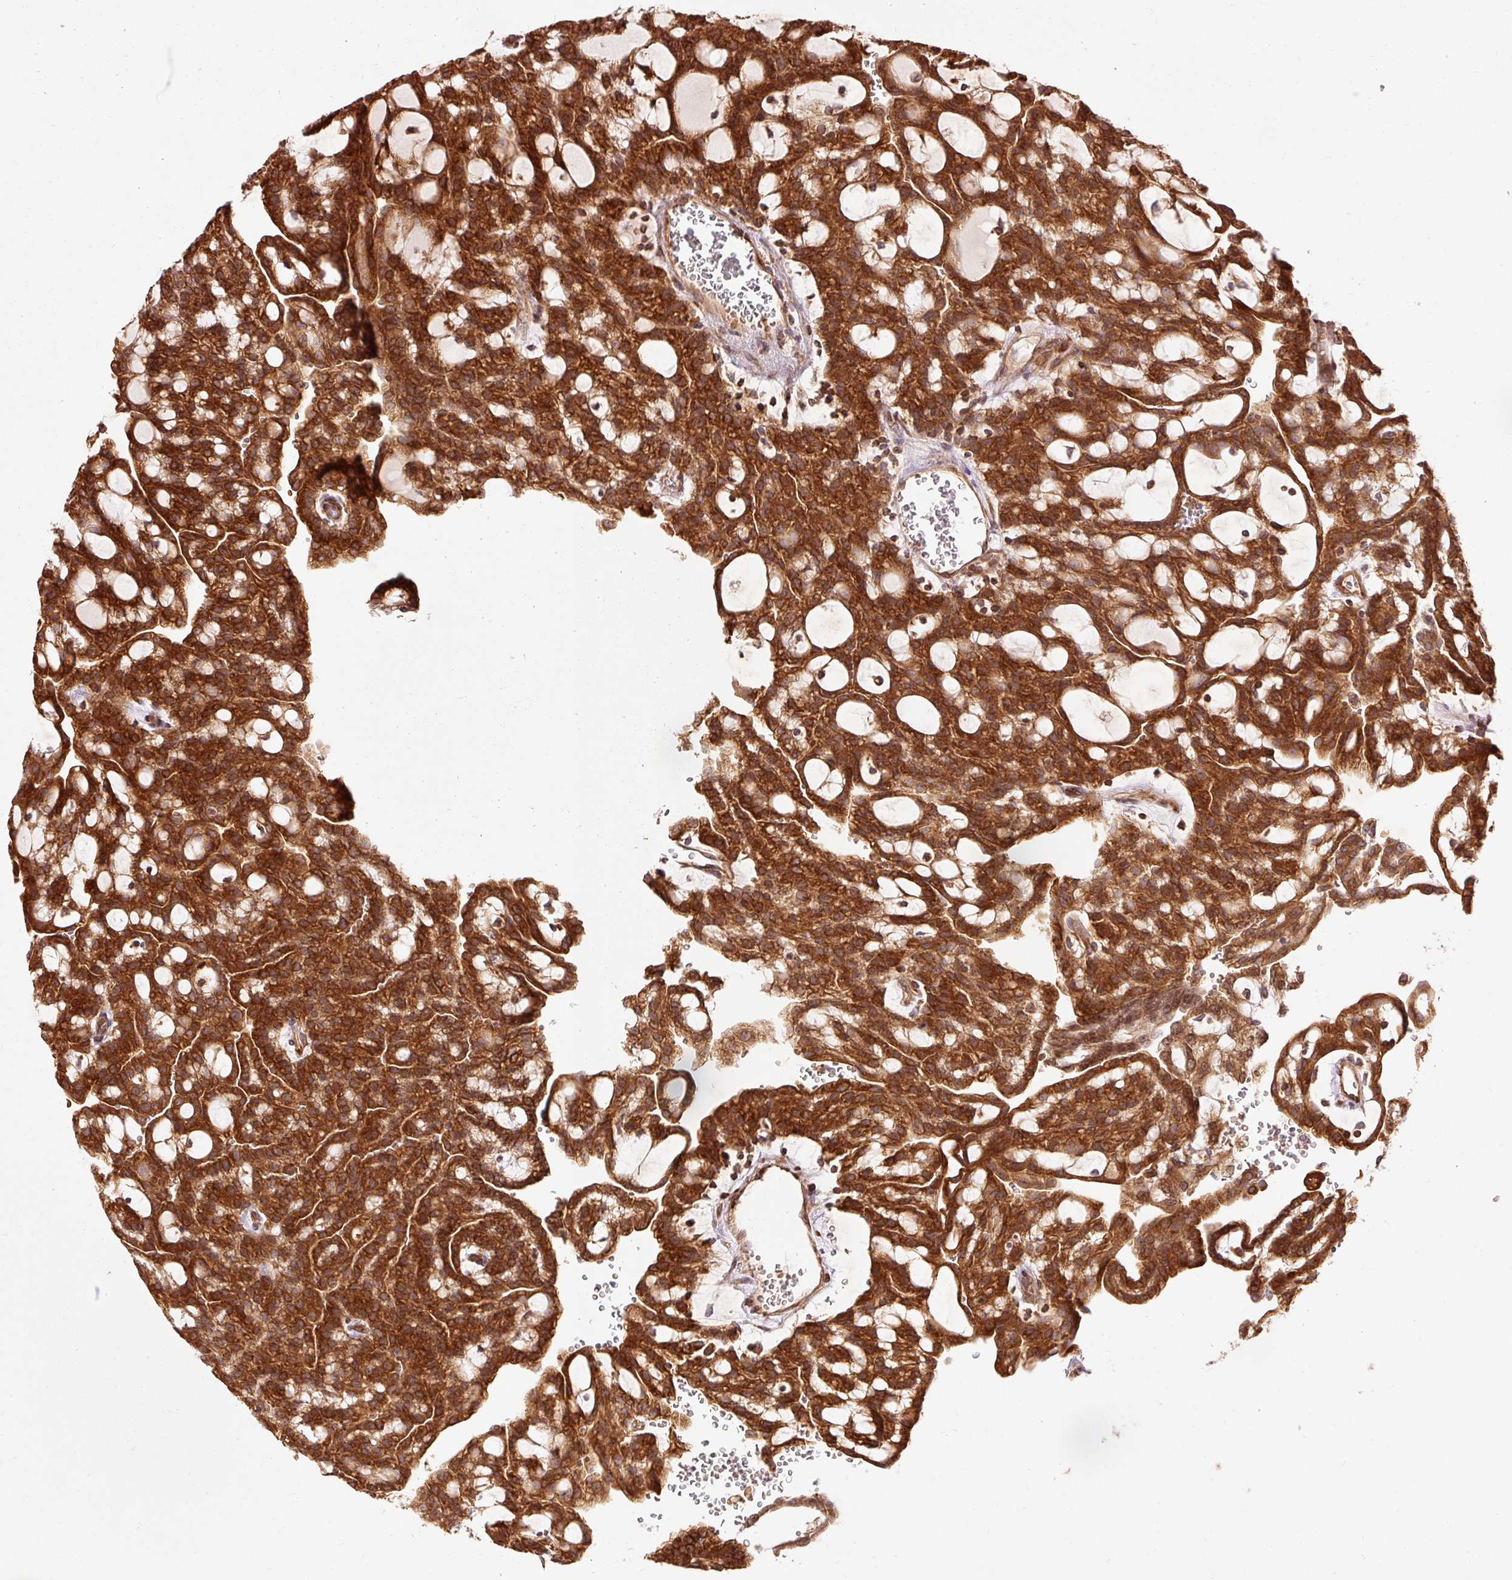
{"staining": {"intensity": "strong", "quantity": ">75%", "location": "cytoplasmic/membranous"}, "tissue": "renal cancer", "cell_type": "Tumor cells", "image_type": "cancer", "snomed": [{"axis": "morphology", "description": "Adenocarcinoma, NOS"}, {"axis": "topography", "description": "Kidney"}], "caption": "Protein expression analysis of renal adenocarcinoma exhibits strong cytoplasmic/membranous staining in approximately >75% of tumor cells.", "gene": "PDAP1", "patient": {"sex": "male", "age": 63}}